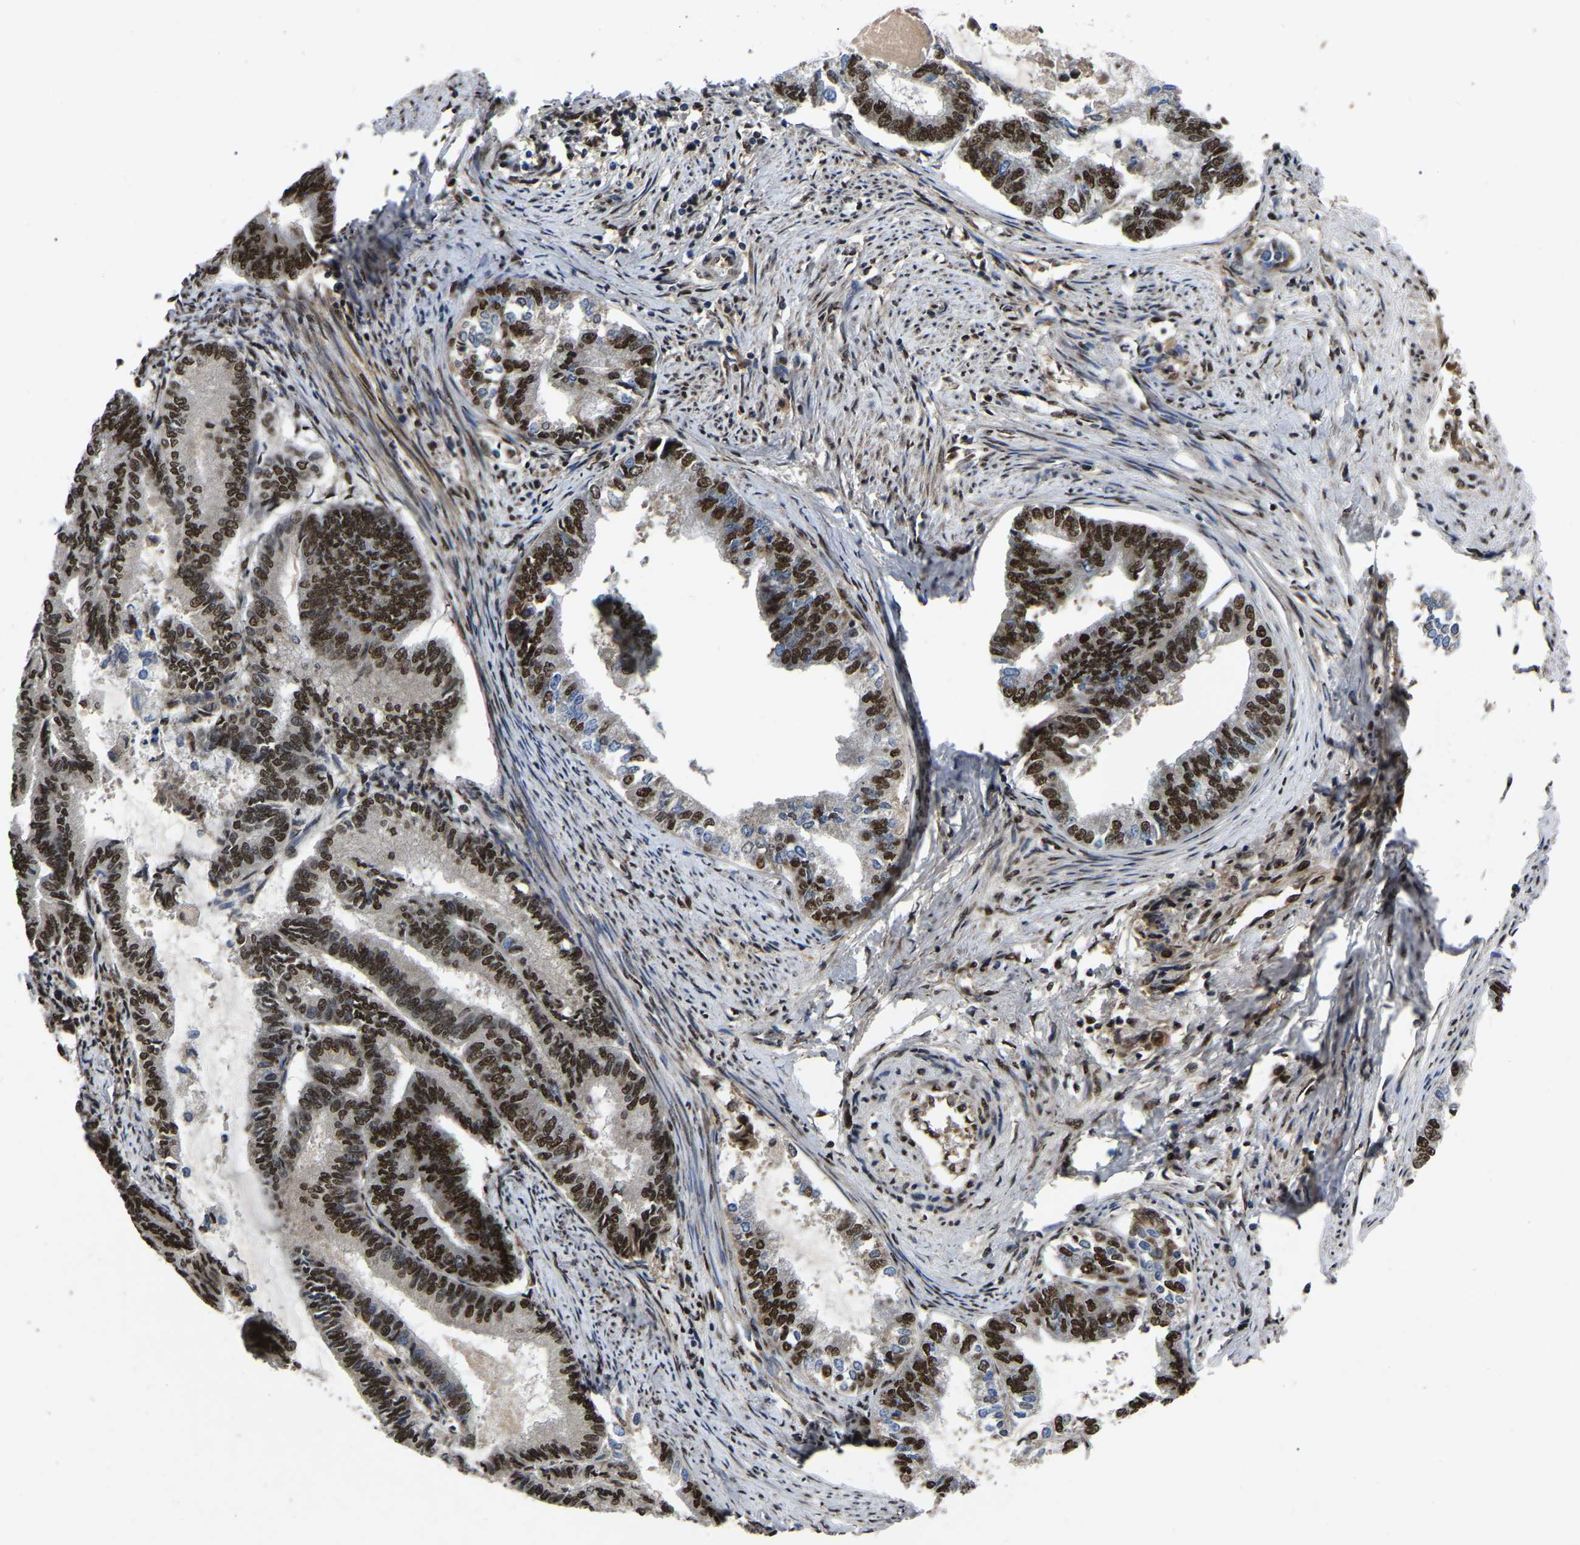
{"staining": {"intensity": "strong", "quantity": ">75%", "location": "nuclear"}, "tissue": "endometrial cancer", "cell_type": "Tumor cells", "image_type": "cancer", "snomed": [{"axis": "morphology", "description": "Adenocarcinoma, NOS"}, {"axis": "topography", "description": "Endometrium"}], "caption": "A brown stain highlights strong nuclear staining of a protein in adenocarcinoma (endometrial) tumor cells.", "gene": "TRIM35", "patient": {"sex": "female", "age": 86}}